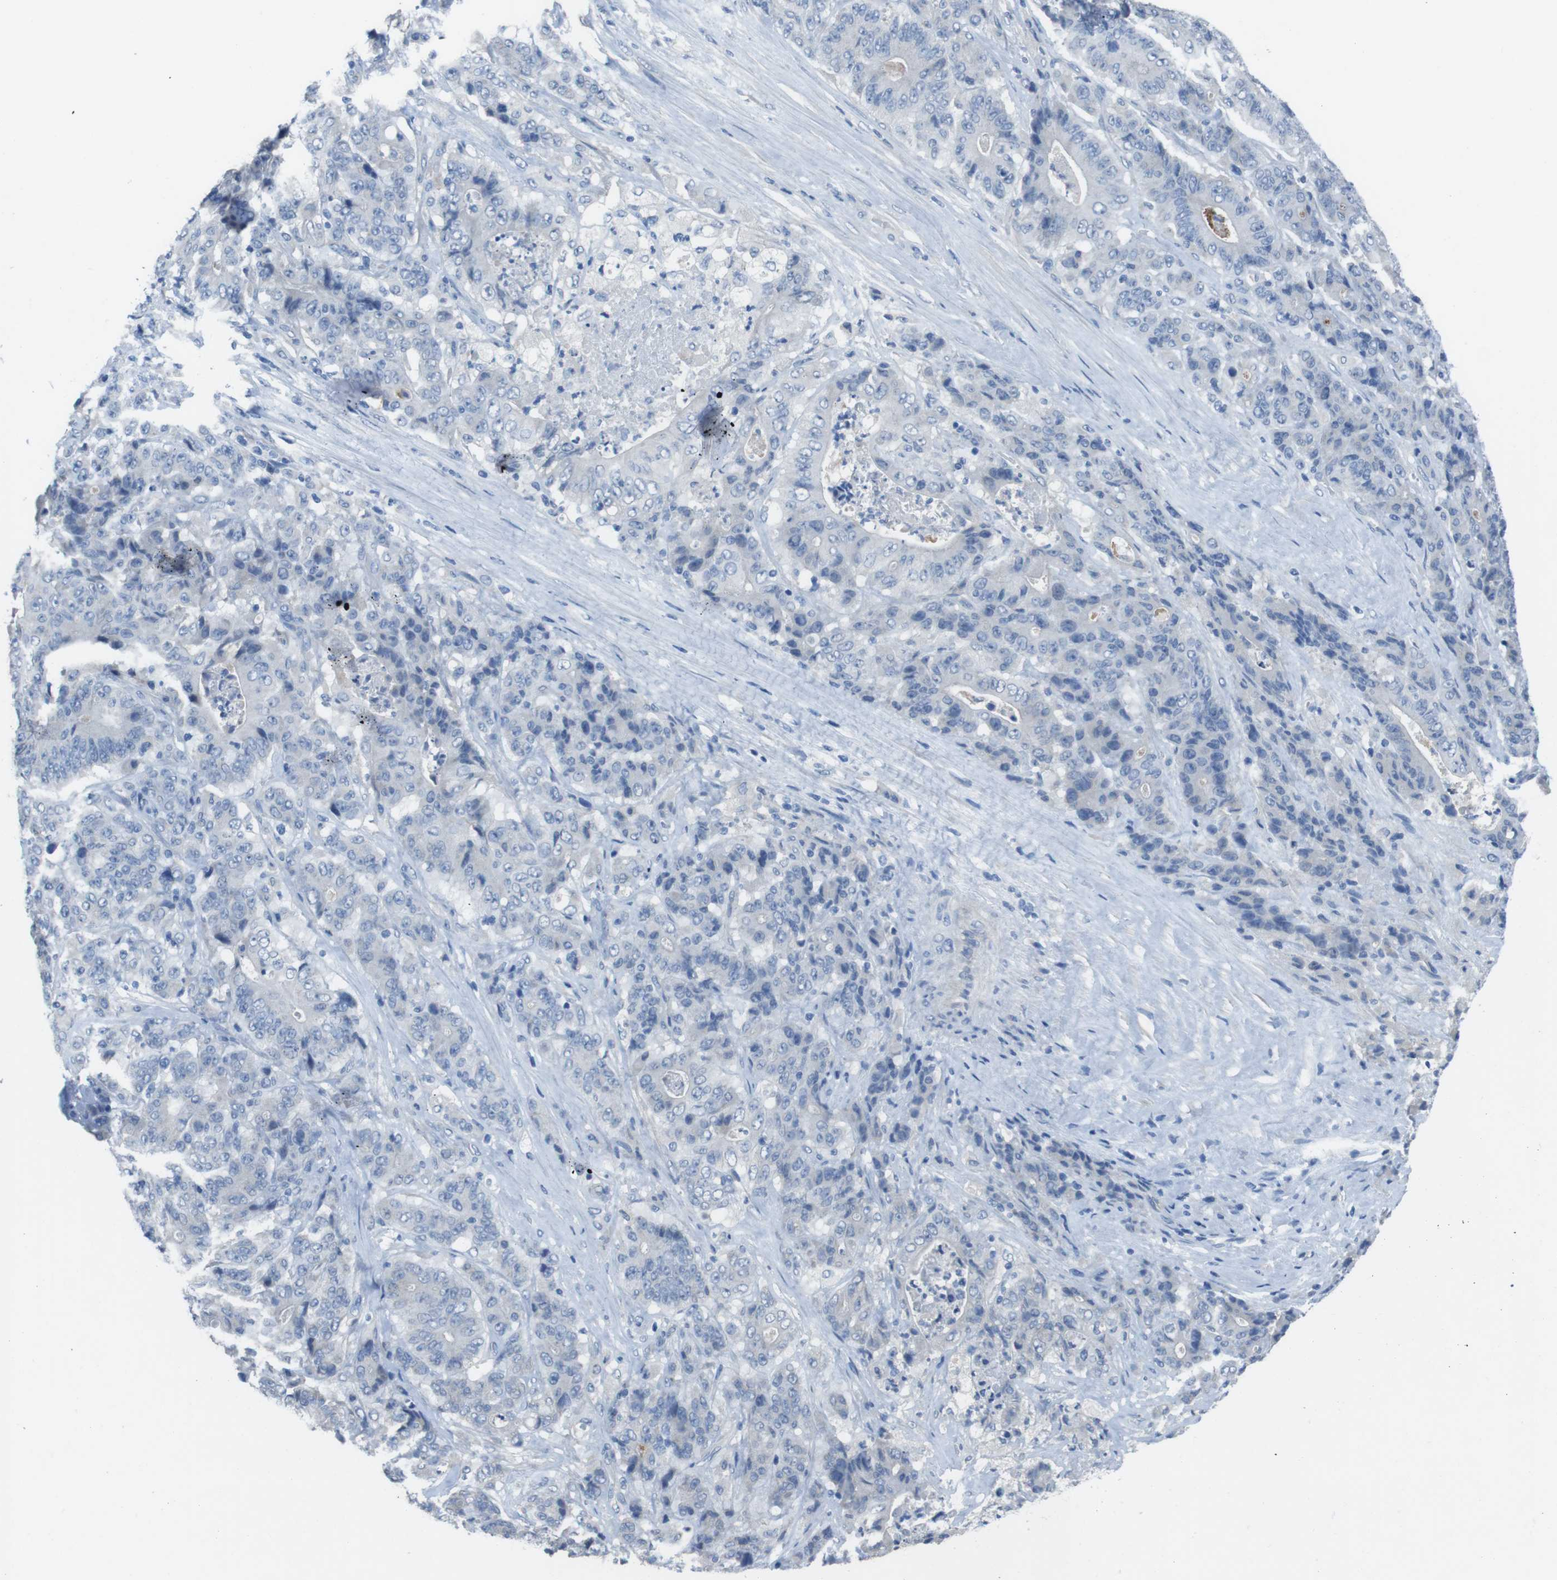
{"staining": {"intensity": "negative", "quantity": "none", "location": "none"}, "tissue": "stomach cancer", "cell_type": "Tumor cells", "image_type": "cancer", "snomed": [{"axis": "morphology", "description": "Adenocarcinoma, NOS"}, {"axis": "topography", "description": "Stomach"}], "caption": "This image is of stomach cancer (adenocarcinoma) stained with immunohistochemistry to label a protein in brown with the nuclei are counter-stained blue. There is no positivity in tumor cells.", "gene": "CYP2C8", "patient": {"sex": "female", "age": 73}}